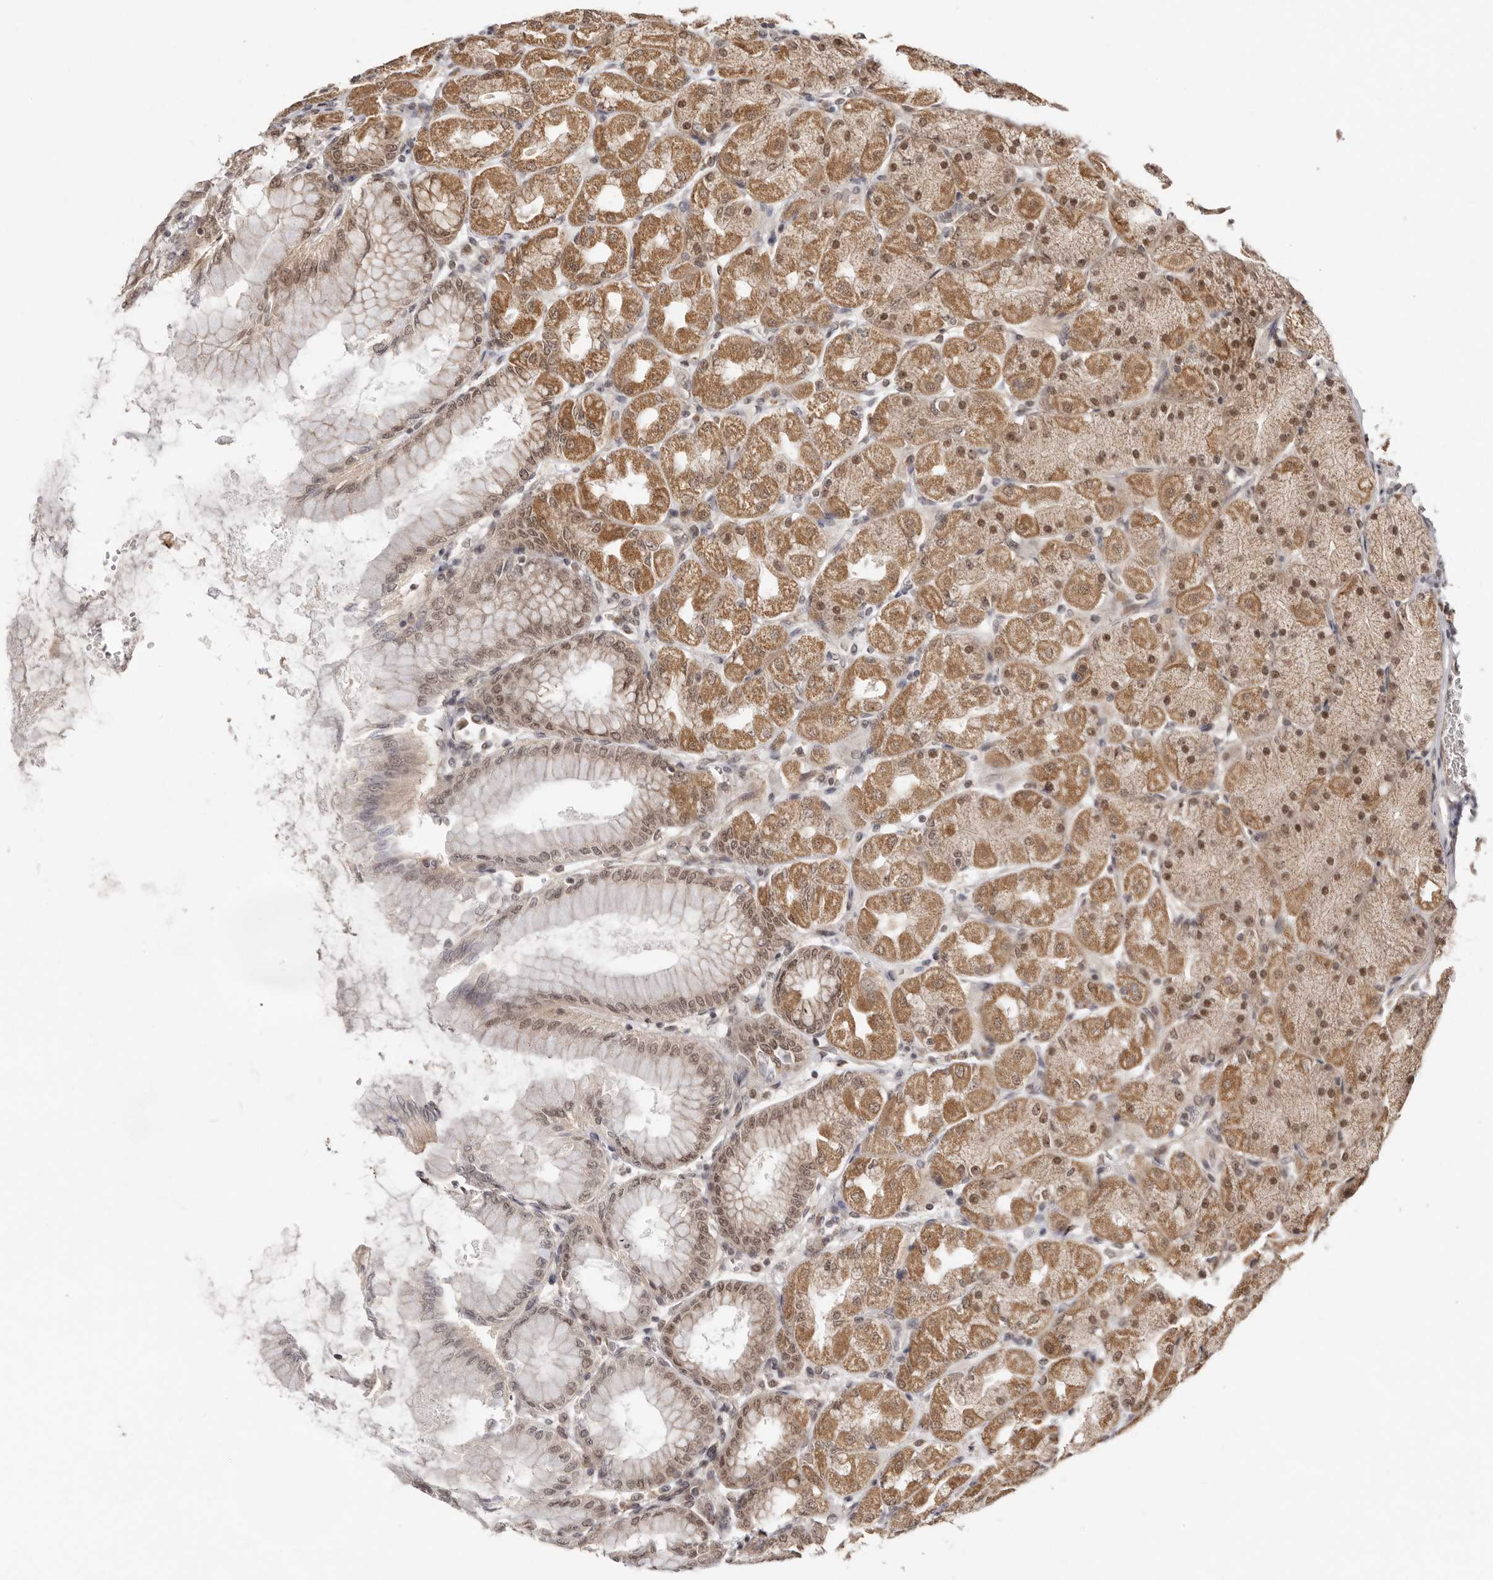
{"staining": {"intensity": "moderate", "quantity": ">75%", "location": "cytoplasmic/membranous,nuclear"}, "tissue": "stomach", "cell_type": "Glandular cells", "image_type": "normal", "snomed": [{"axis": "morphology", "description": "Normal tissue, NOS"}, {"axis": "topography", "description": "Stomach, upper"}], "caption": "Immunohistochemistry of unremarkable human stomach exhibits medium levels of moderate cytoplasmic/membranous,nuclear staining in approximately >75% of glandular cells.", "gene": "MED8", "patient": {"sex": "female", "age": 56}}